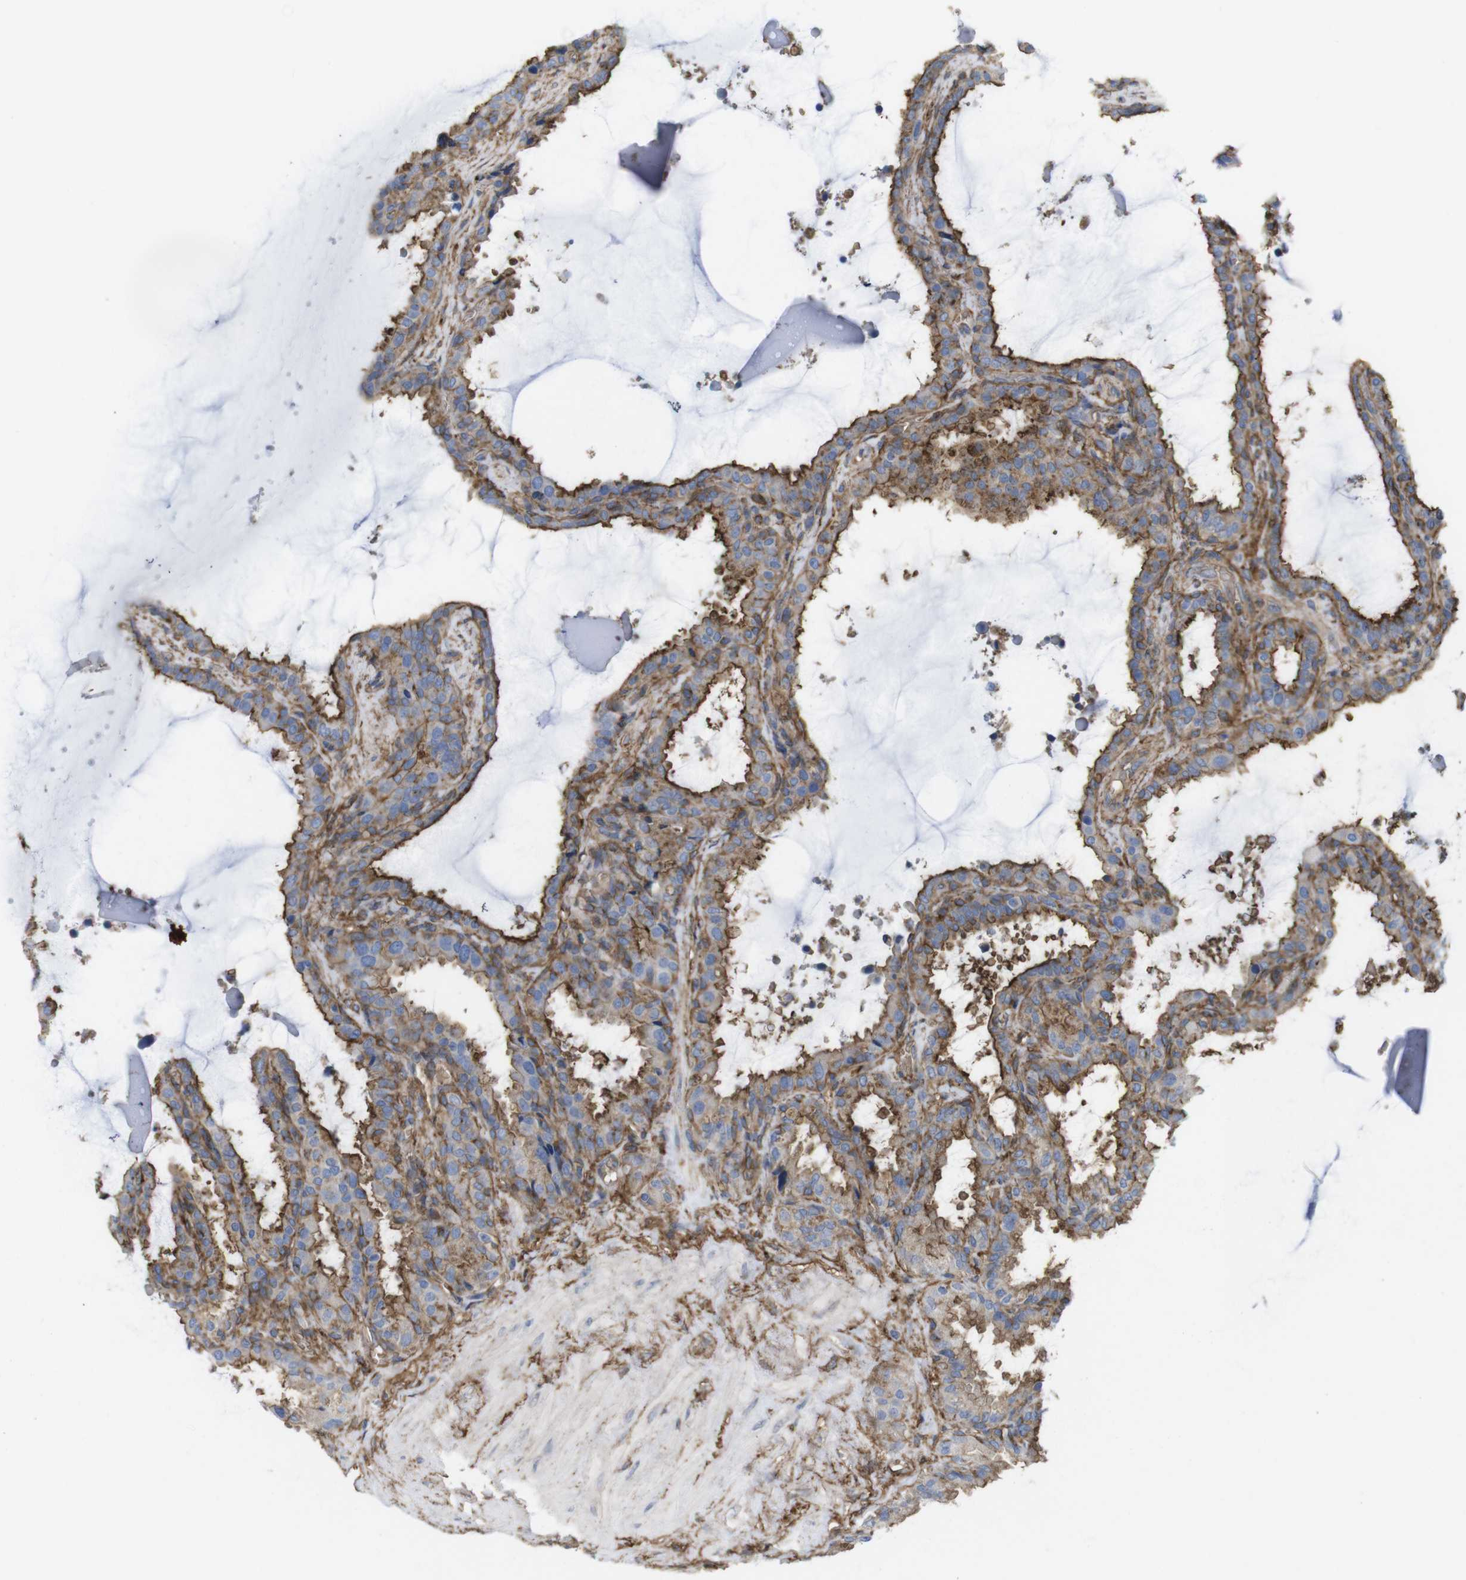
{"staining": {"intensity": "moderate", "quantity": "25%-75%", "location": "cytoplasmic/membranous"}, "tissue": "seminal vesicle", "cell_type": "Glandular cells", "image_type": "normal", "snomed": [{"axis": "morphology", "description": "Normal tissue, NOS"}, {"axis": "topography", "description": "Seminal veicle"}], "caption": "There is medium levels of moderate cytoplasmic/membranous expression in glandular cells of unremarkable seminal vesicle, as demonstrated by immunohistochemical staining (brown color).", "gene": "CYBRD1", "patient": {"sex": "male", "age": 46}}